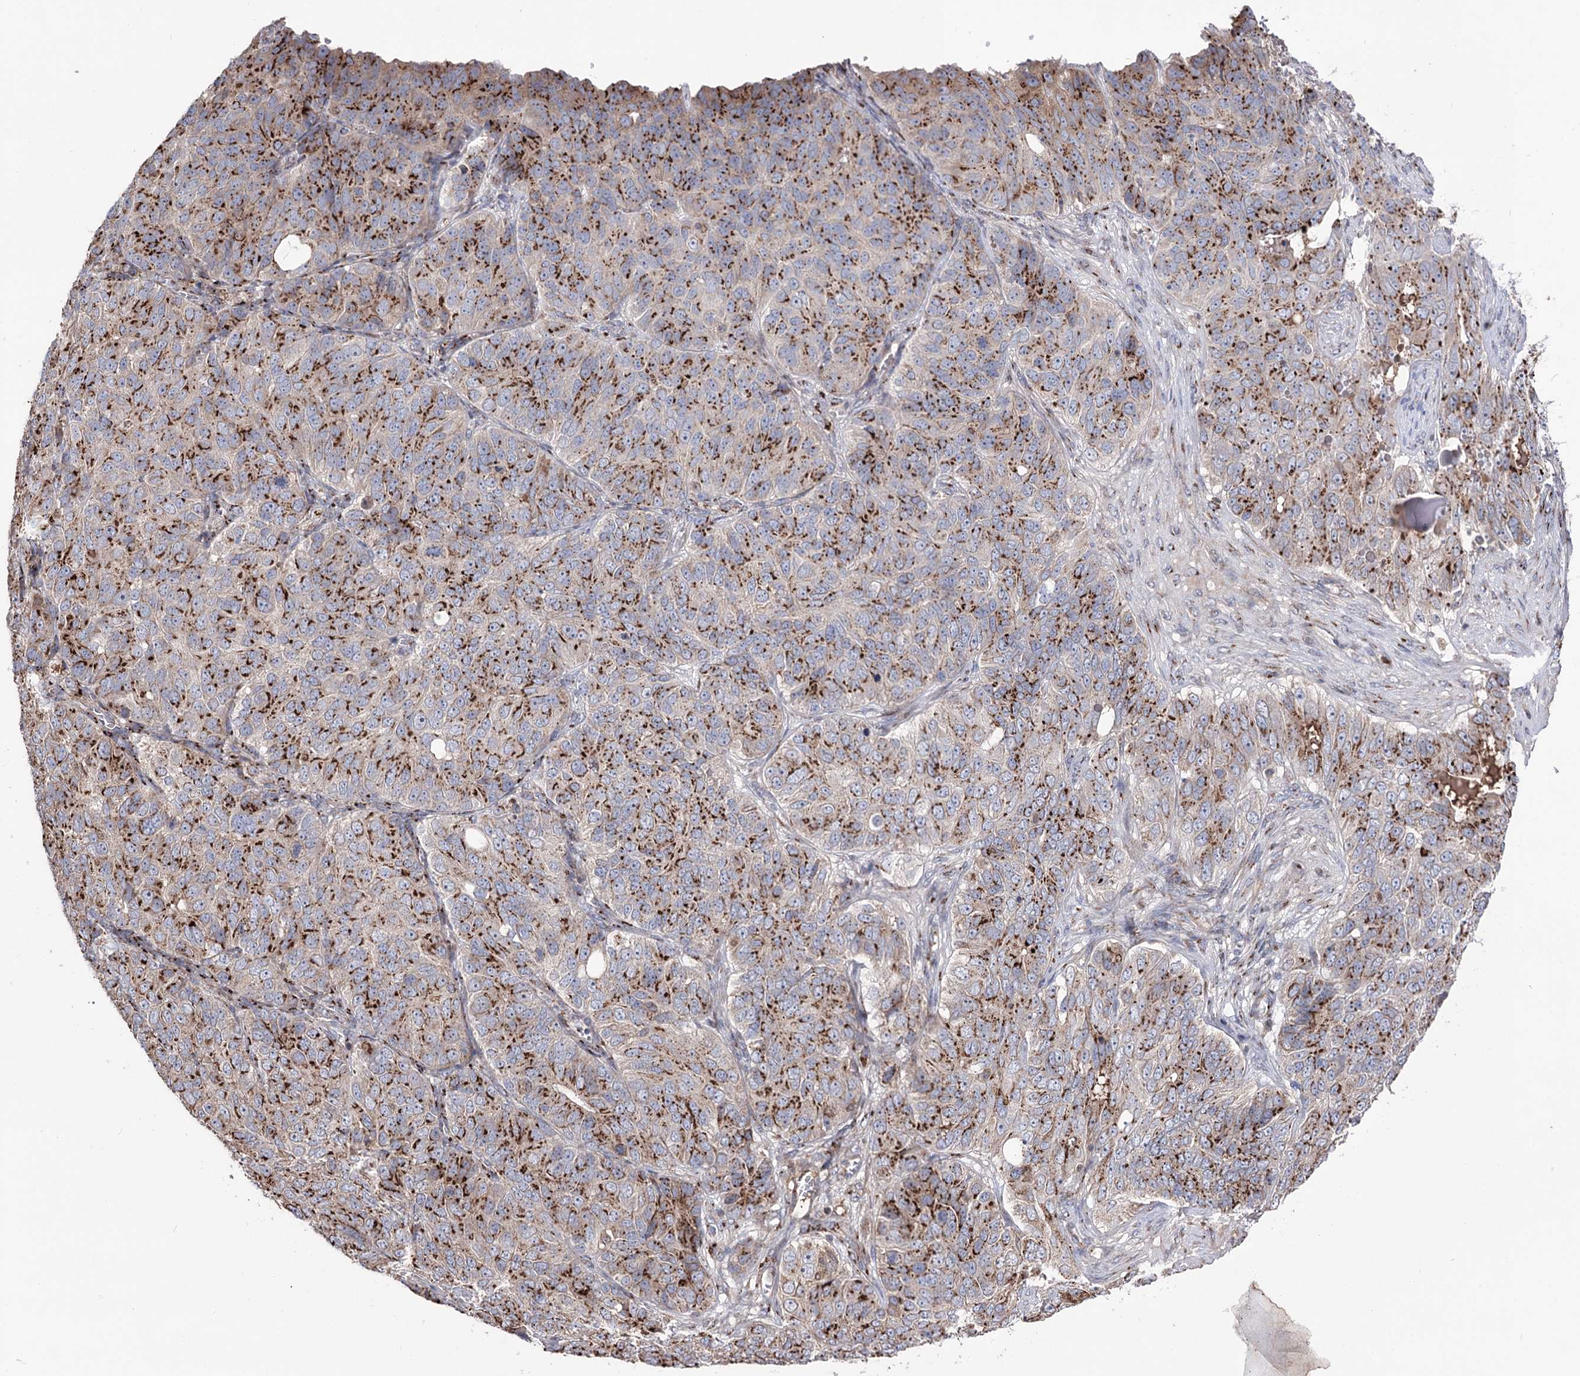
{"staining": {"intensity": "strong", "quantity": ">75%", "location": "cytoplasmic/membranous"}, "tissue": "ovarian cancer", "cell_type": "Tumor cells", "image_type": "cancer", "snomed": [{"axis": "morphology", "description": "Carcinoma, endometroid"}, {"axis": "topography", "description": "Ovary"}], "caption": "Strong cytoplasmic/membranous expression is seen in approximately >75% of tumor cells in endometroid carcinoma (ovarian).", "gene": "ARHGAP20", "patient": {"sex": "female", "age": 51}}